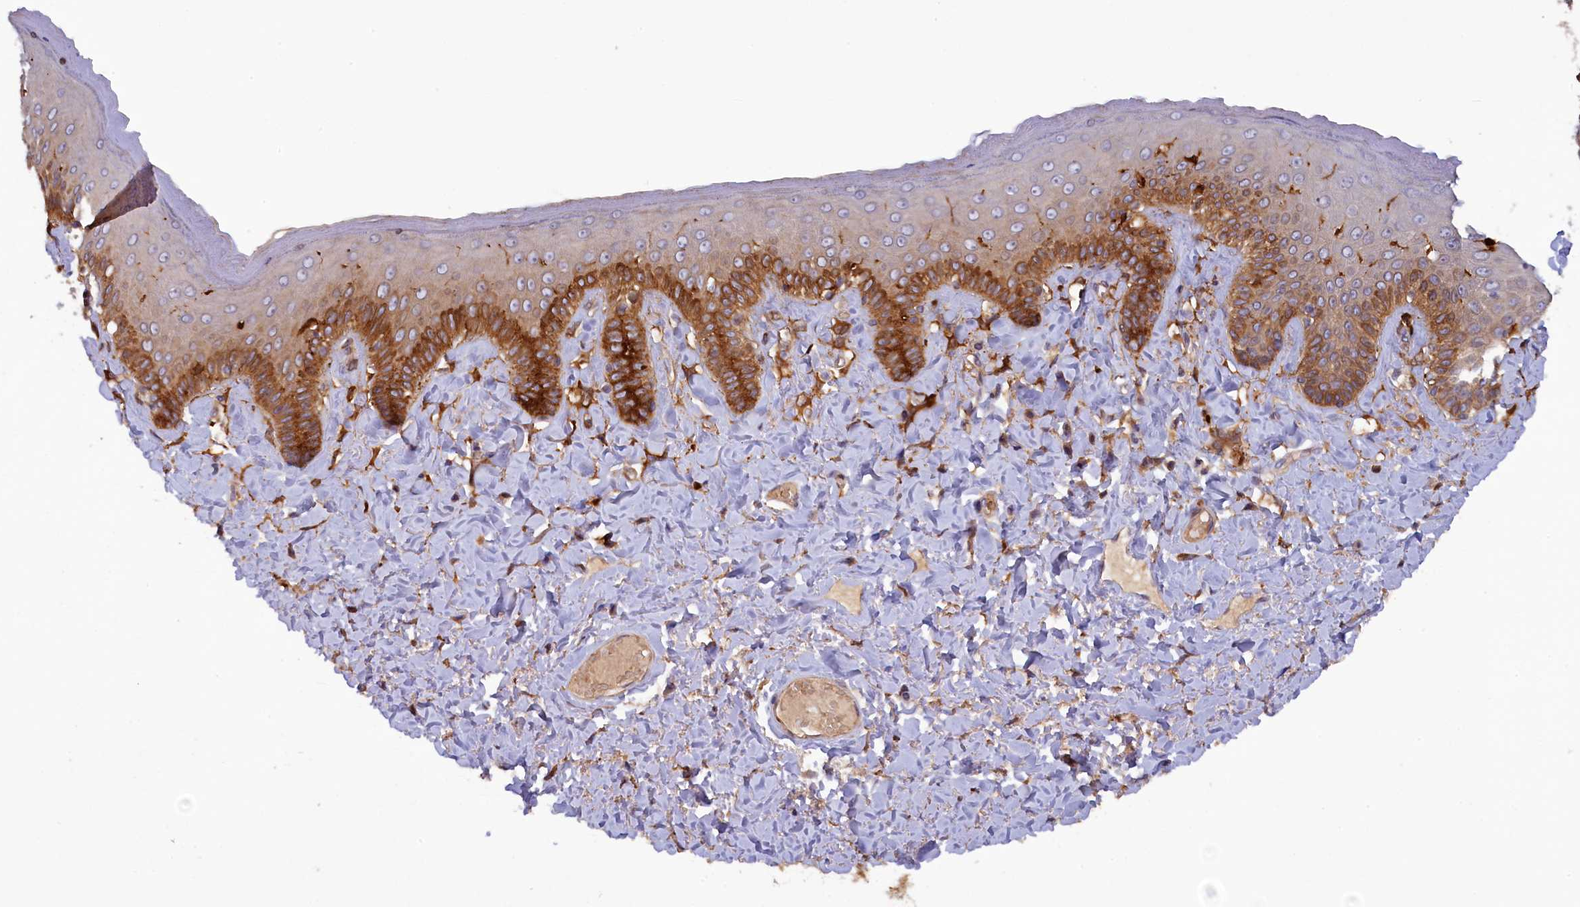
{"staining": {"intensity": "strong", "quantity": "25%-75%", "location": "cytoplasmic/membranous"}, "tissue": "skin", "cell_type": "Epidermal cells", "image_type": "normal", "snomed": [{"axis": "morphology", "description": "Normal tissue, NOS"}, {"axis": "topography", "description": "Anal"}], "caption": "Epidermal cells show strong cytoplasmic/membranous staining in about 25%-75% of cells in benign skin.", "gene": "FERMT1", "patient": {"sex": "male", "age": 69}}